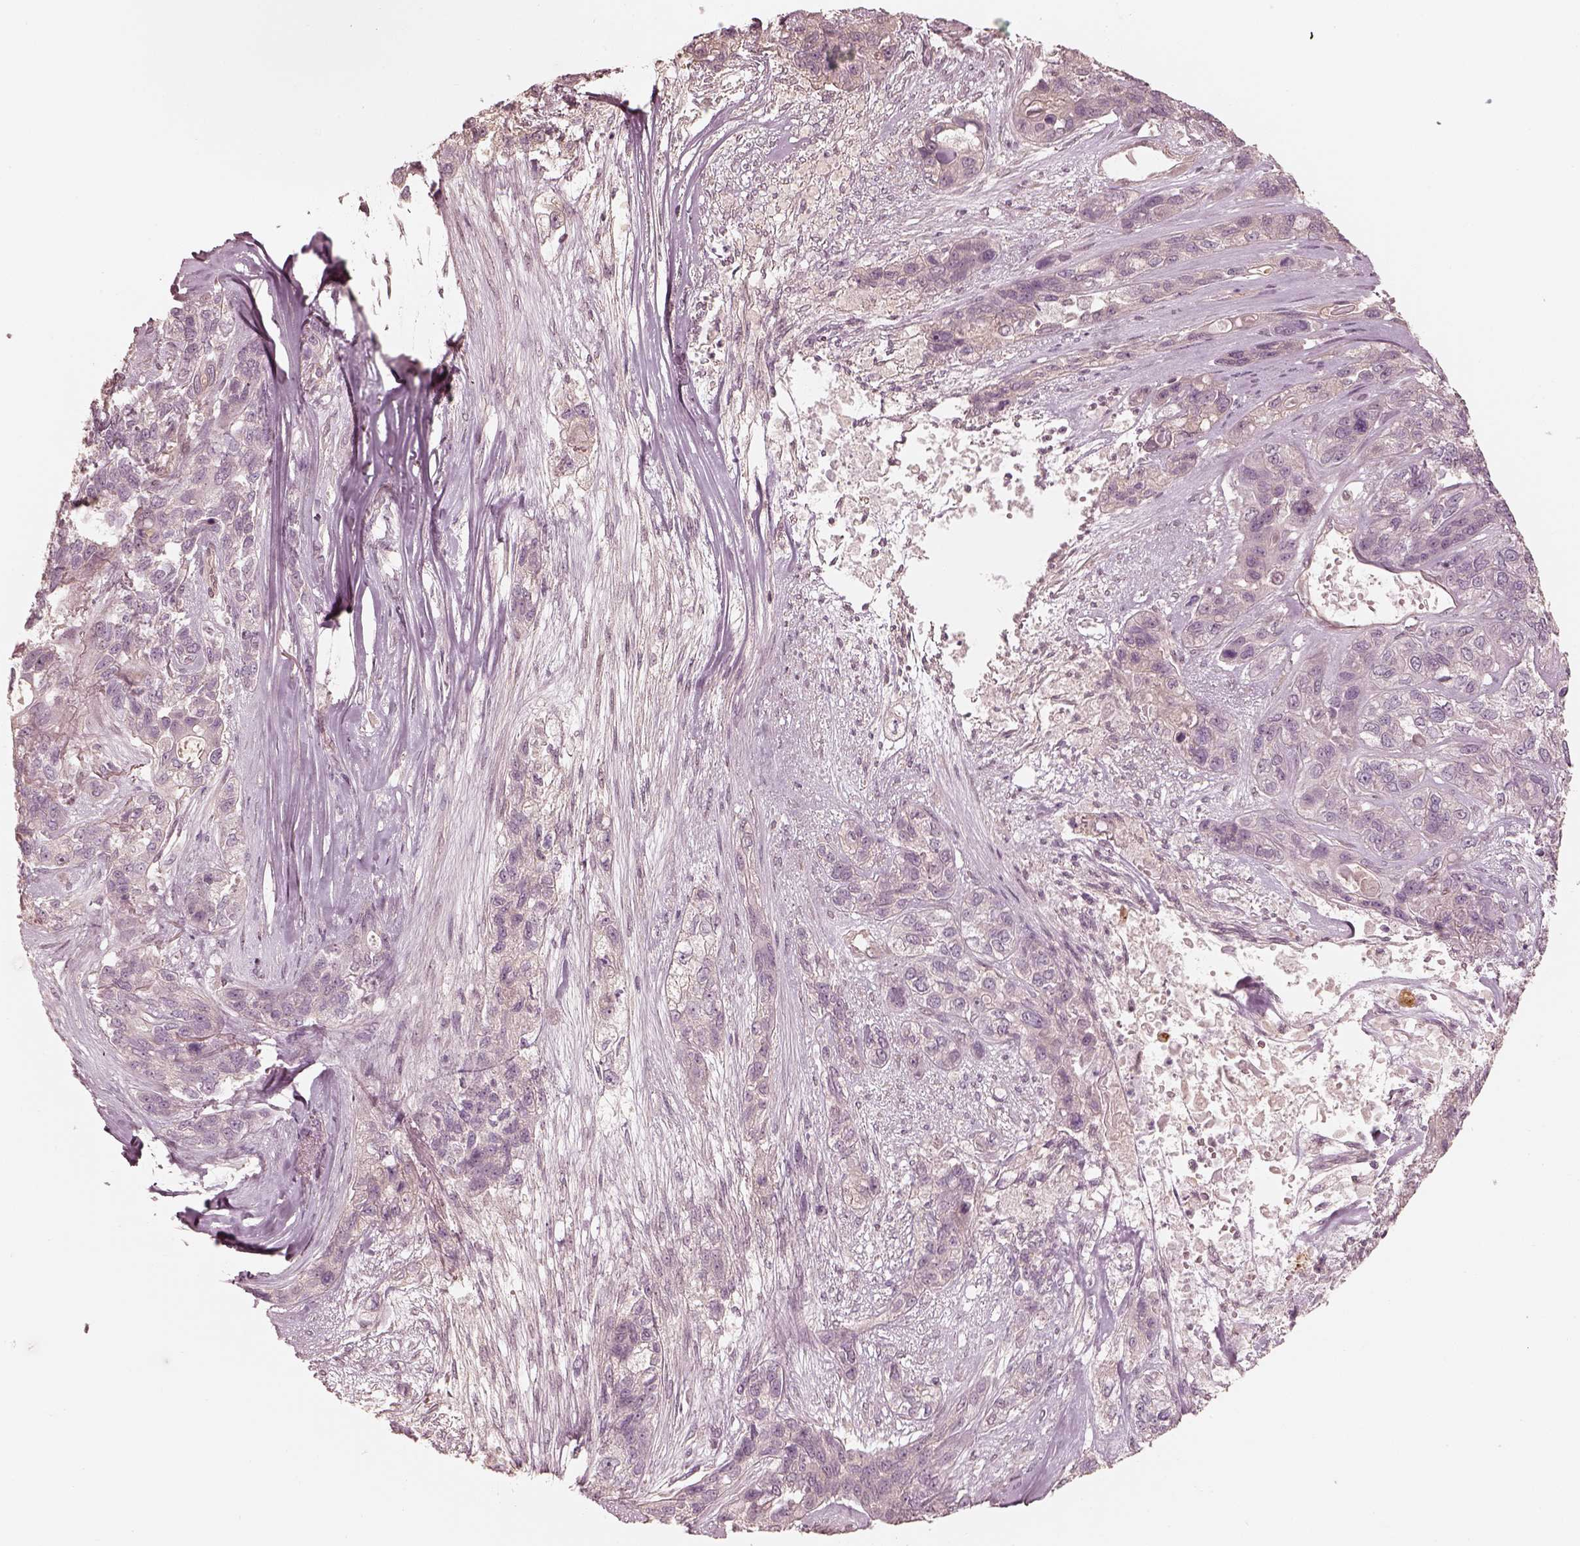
{"staining": {"intensity": "negative", "quantity": "none", "location": "none"}, "tissue": "lung cancer", "cell_type": "Tumor cells", "image_type": "cancer", "snomed": [{"axis": "morphology", "description": "Squamous cell carcinoma, NOS"}, {"axis": "topography", "description": "Lung"}], "caption": "Lung cancer (squamous cell carcinoma) was stained to show a protein in brown. There is no significant staining in tumor cells. (Brightfield microscopy of DAB (3,3'-diaminobenzidine) IHC at high magnification).", "gene": "KIF5C", "patient": {"sex": "female", "age": 70}}